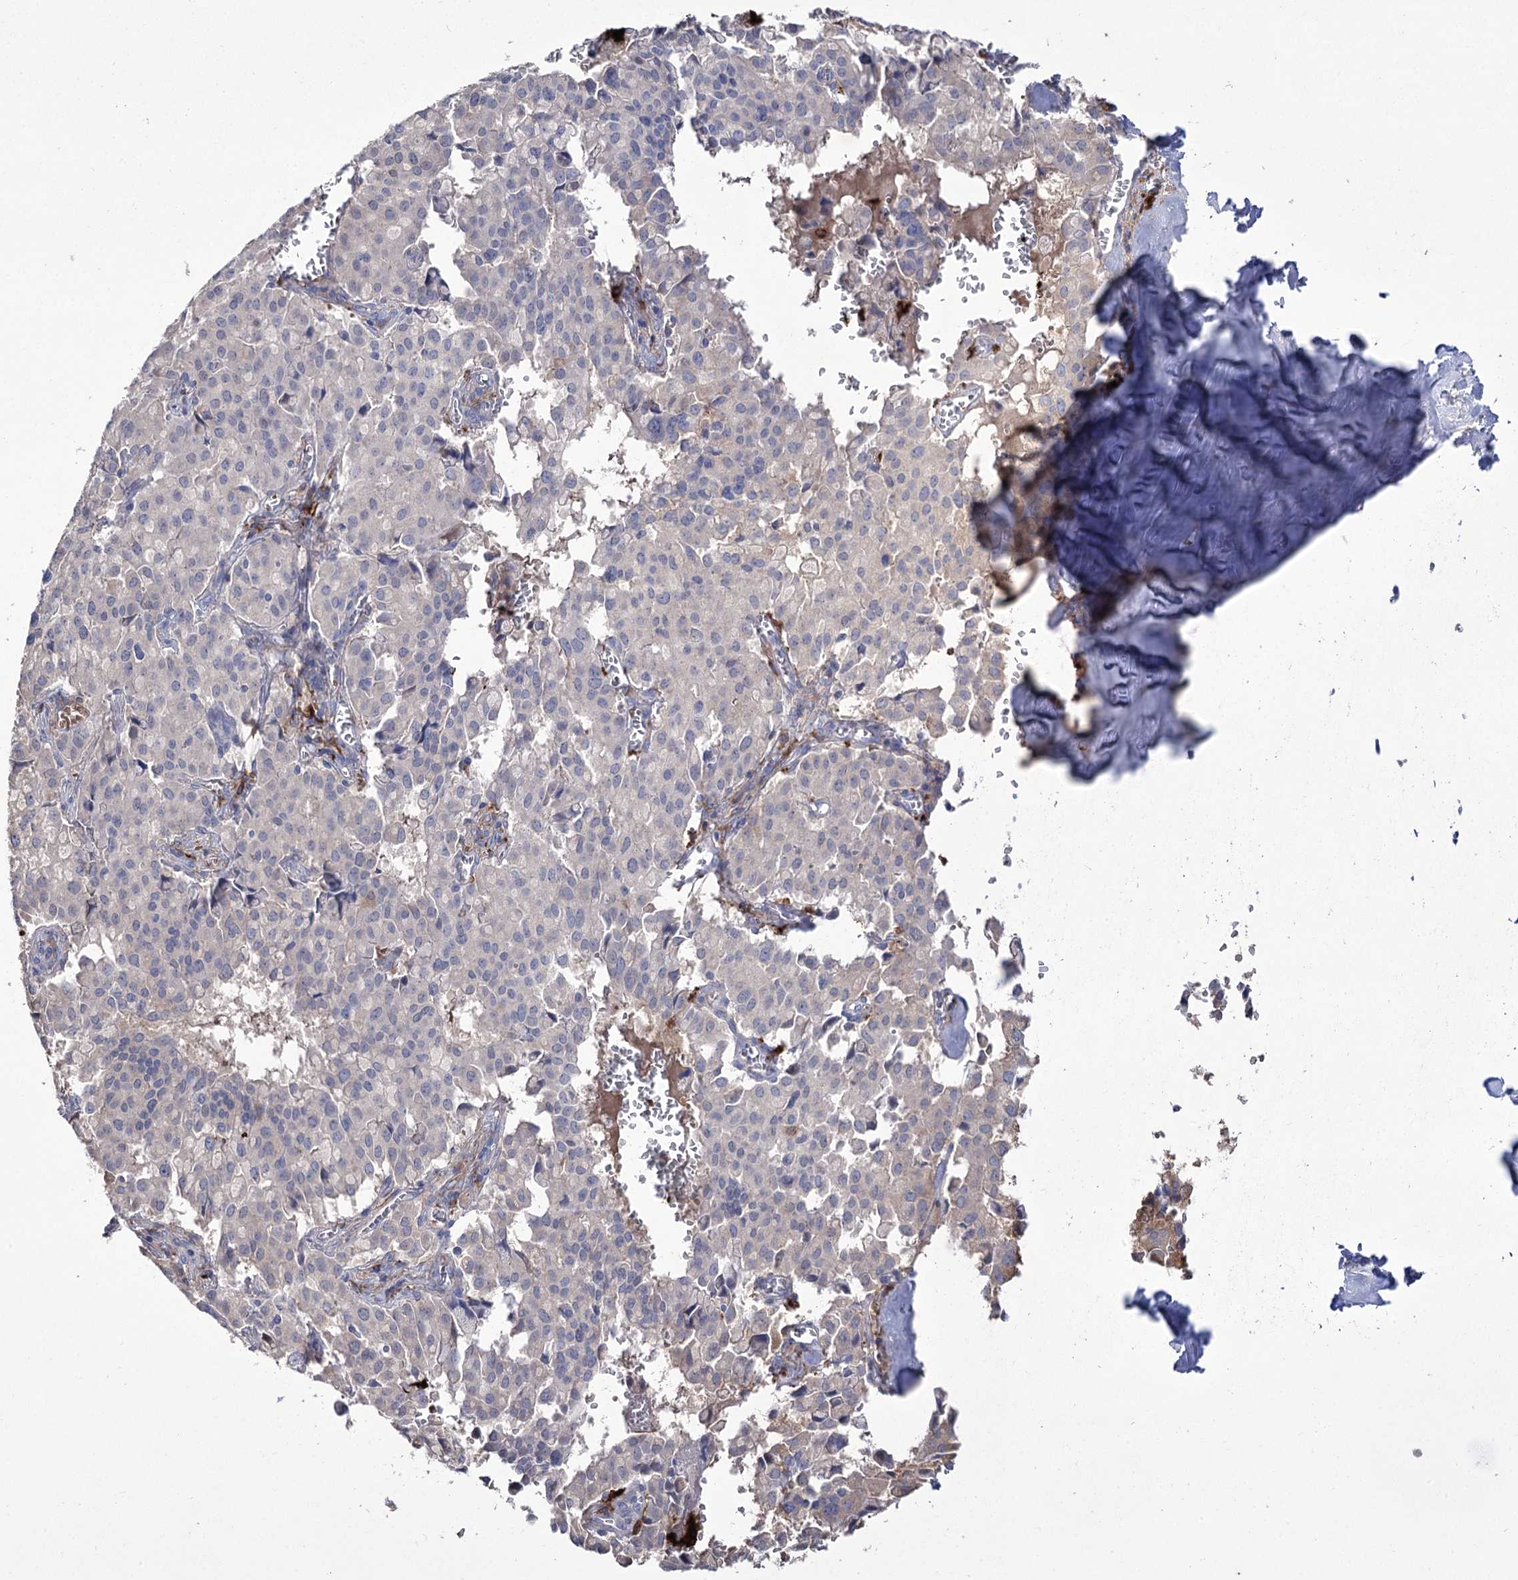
{"staining": {"intensity": "negative", "quantity": "none", "location": "none"}, "tissue": "pancreatic cancer", "cell_type": "Tumor cells", "image_type": "cancer", "snomed": [{"axis": "morphology", "description": "Adenocarcinoma, NOS"}, {"axis": "topography", "description": "Pancreas"}], "caption": "Tumor cells are negative for brown protein staining in pancreatic adenocarcinoma.", "gene": "ZNF622", "patient": {"sex": "male", "age": 65}}